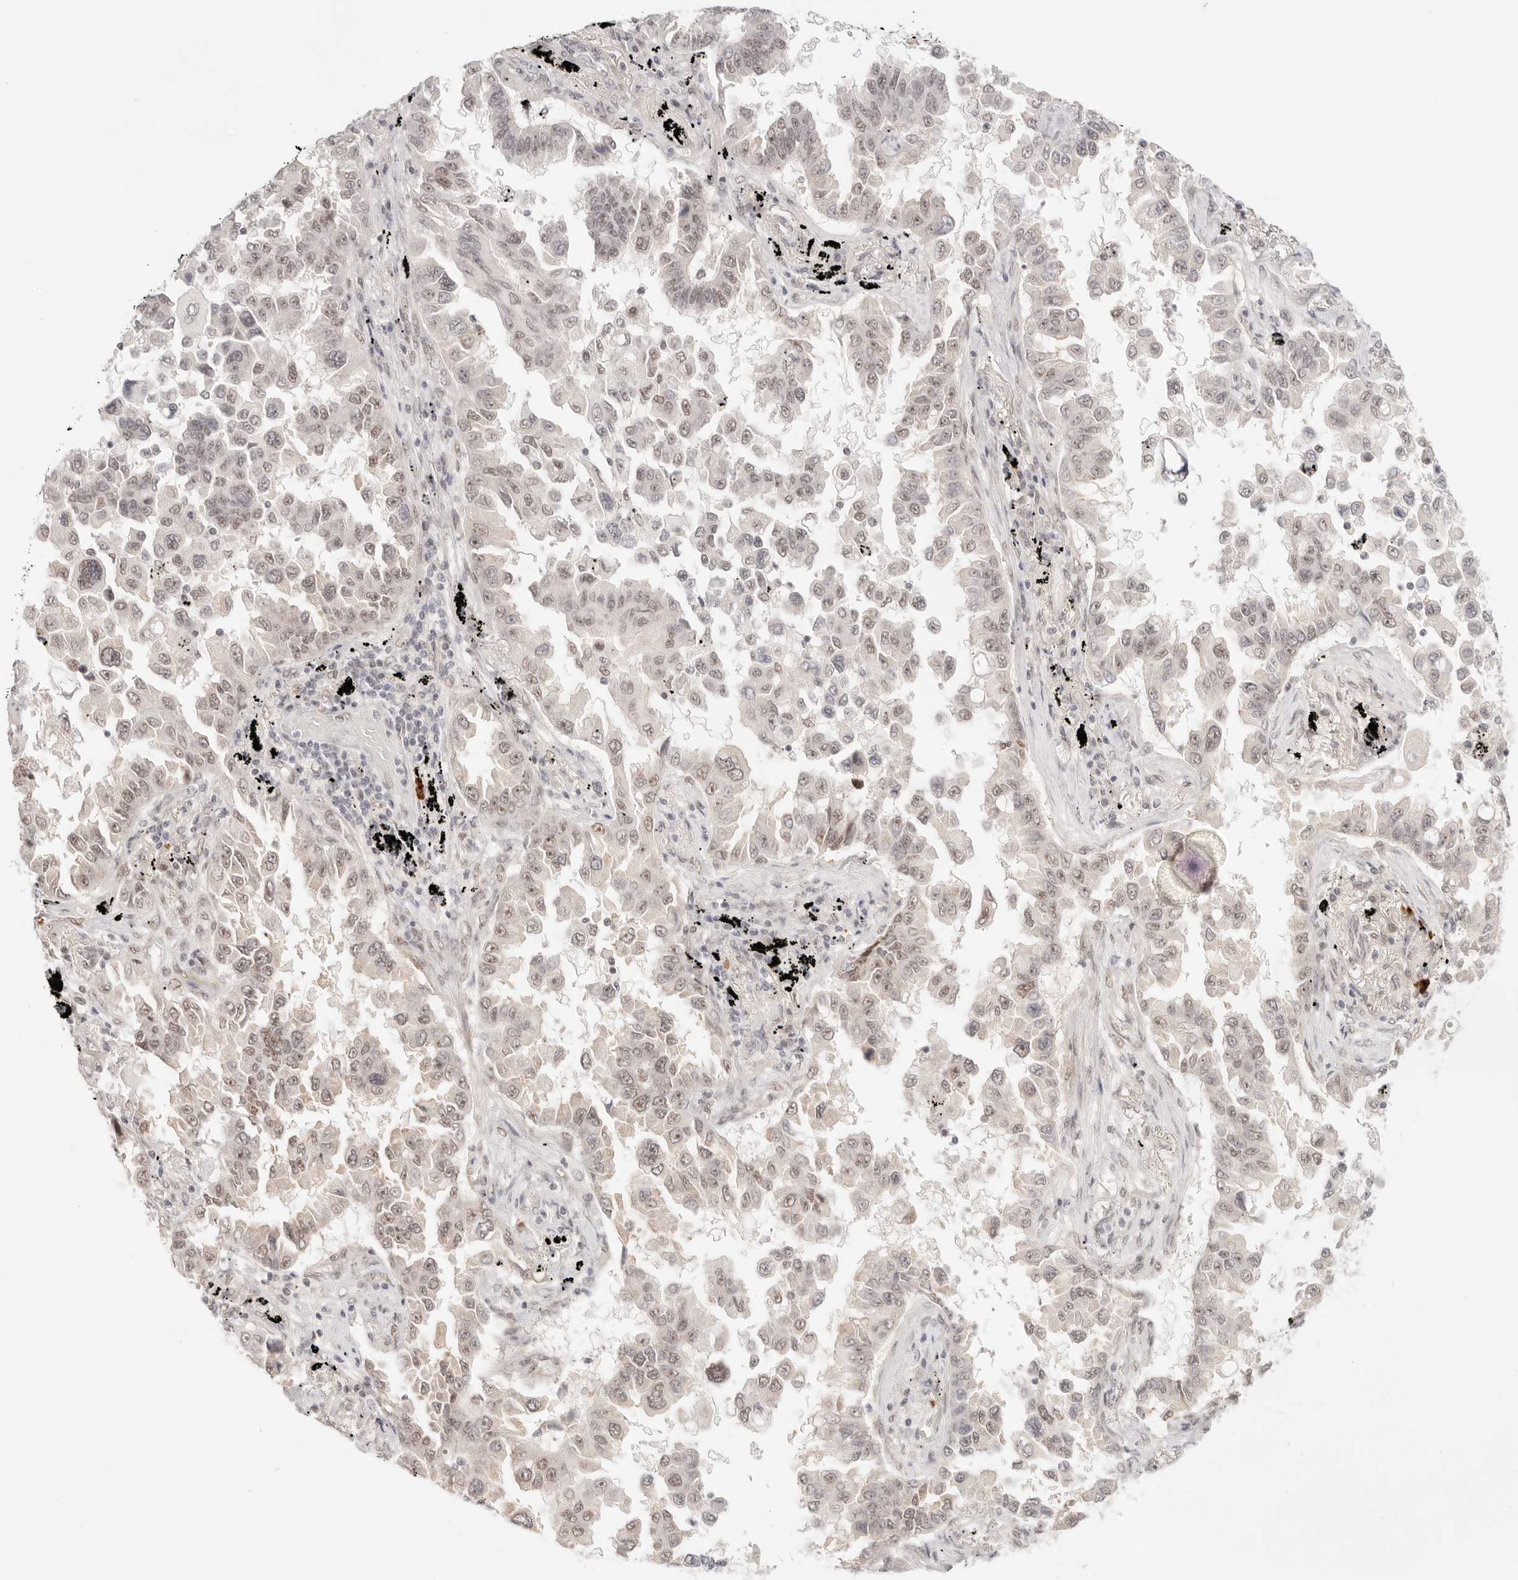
{"staining": {"intensity": "weak", "quantity": "25%-75%", "location": "nuclear"}, "tissue": "lung cancer", "cell_type": "Tumor cells", "image_type": "cancer", "snomed": [{"axis": "morphology", "description": "Adenocarcinoma, NOS"}, {"axis": "topography", "description": "Lung"}], "caption": "Human lung cancer (adenocarcinoma) stained for a protein (brown) demonstrates weak nuclear positive positivity in approximately 25%-75% of tumor cells.", "gene": "GTF2E2", "patient": {"sex": "female", "age": 67}}